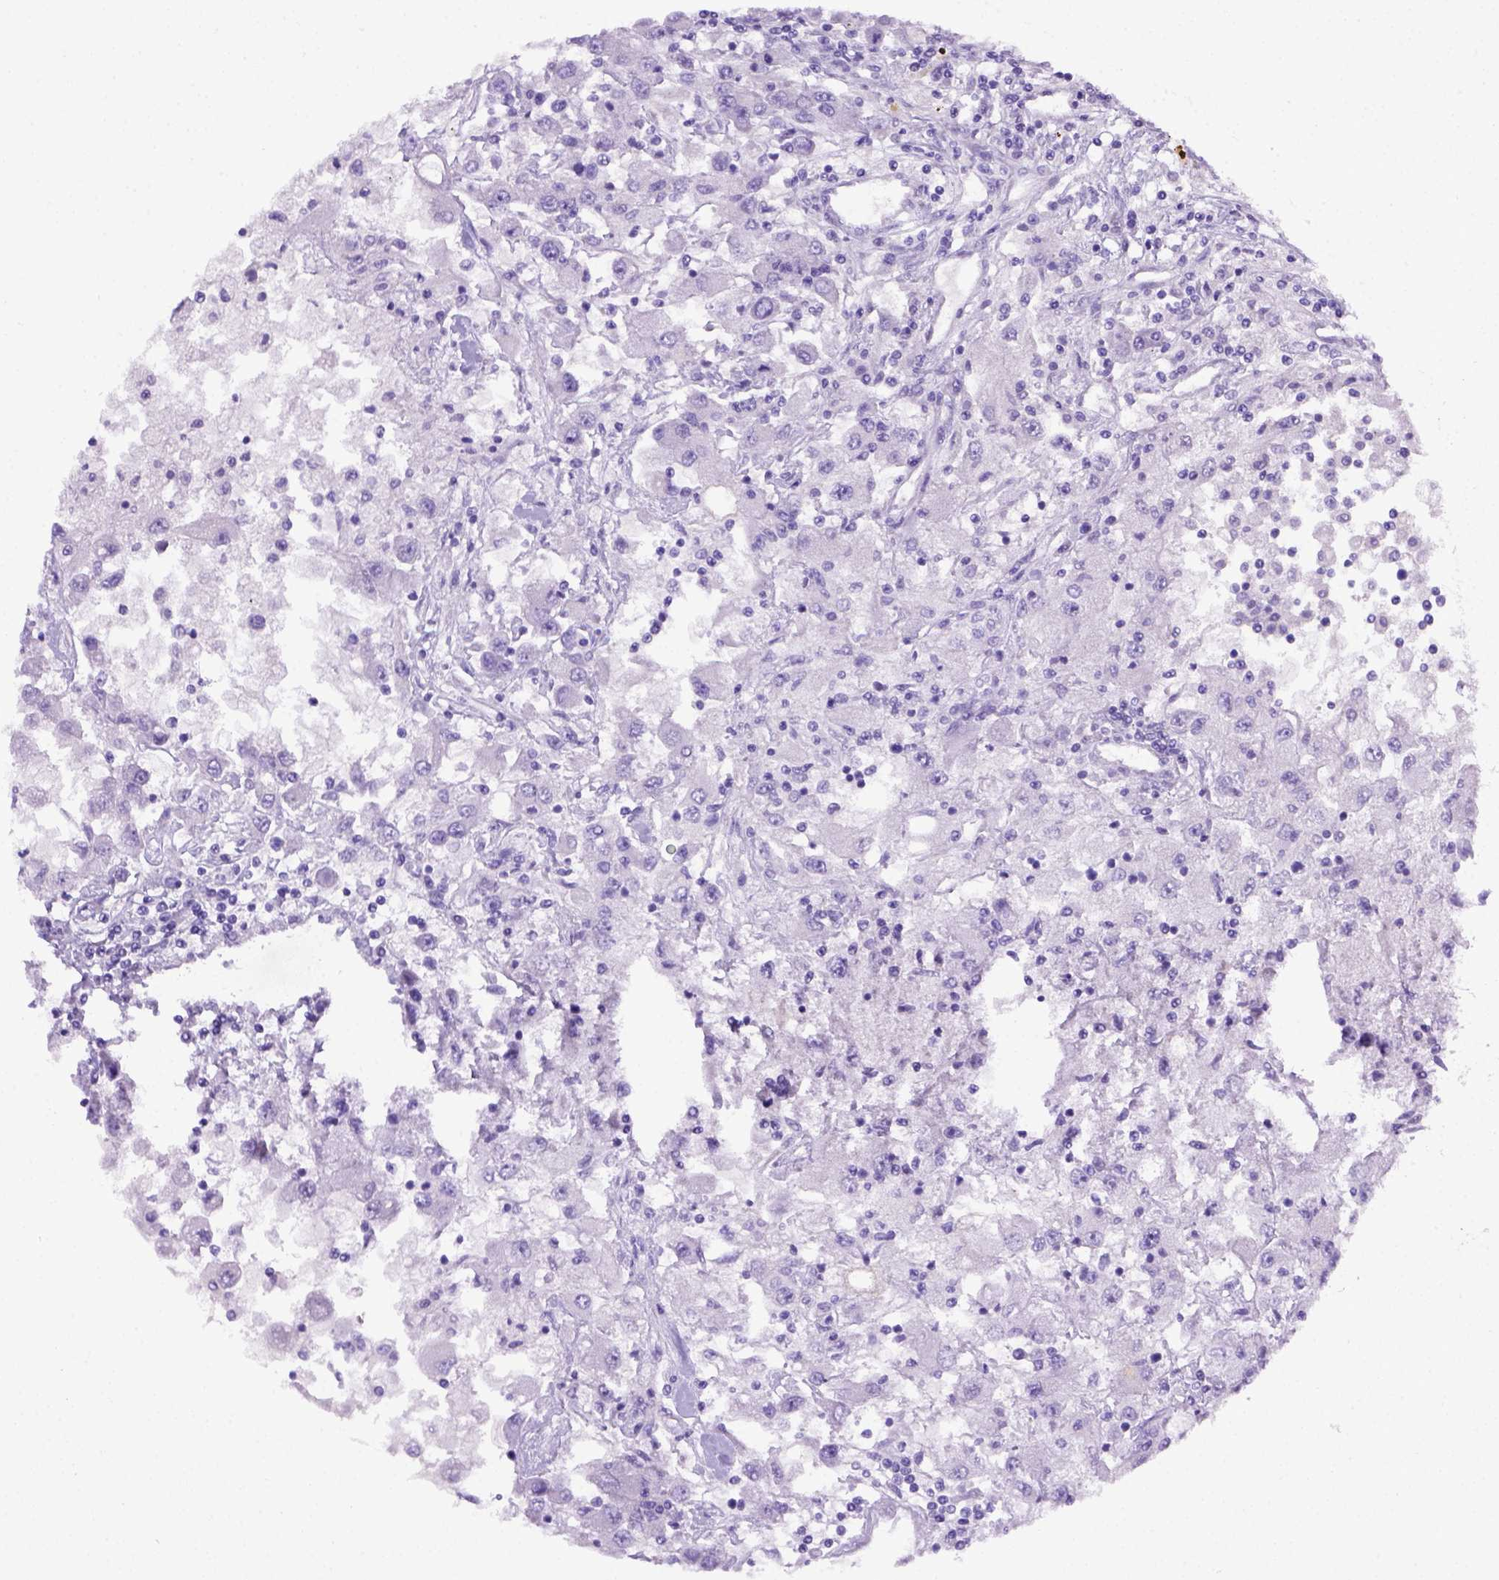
{"staining": {"intensity": "negative", "quantity": "none", "location": "none"}, "tissue": "renal cancer", "cell_type": "Tumor cells", "image_type": "cancer", "snomed": [{"axis": "morphology", "description": "Adenocarcinoma, NOS"}, {"axis": "topography", "description": "Kidney"}], "caption": "This is a micrograph of immunohistochemistry staining of renal cancer (adenocarcinoma), which shows no staining in tumor cells.", "gene": "ITIH4", "patient": {"sex": "female", "age": 67}}